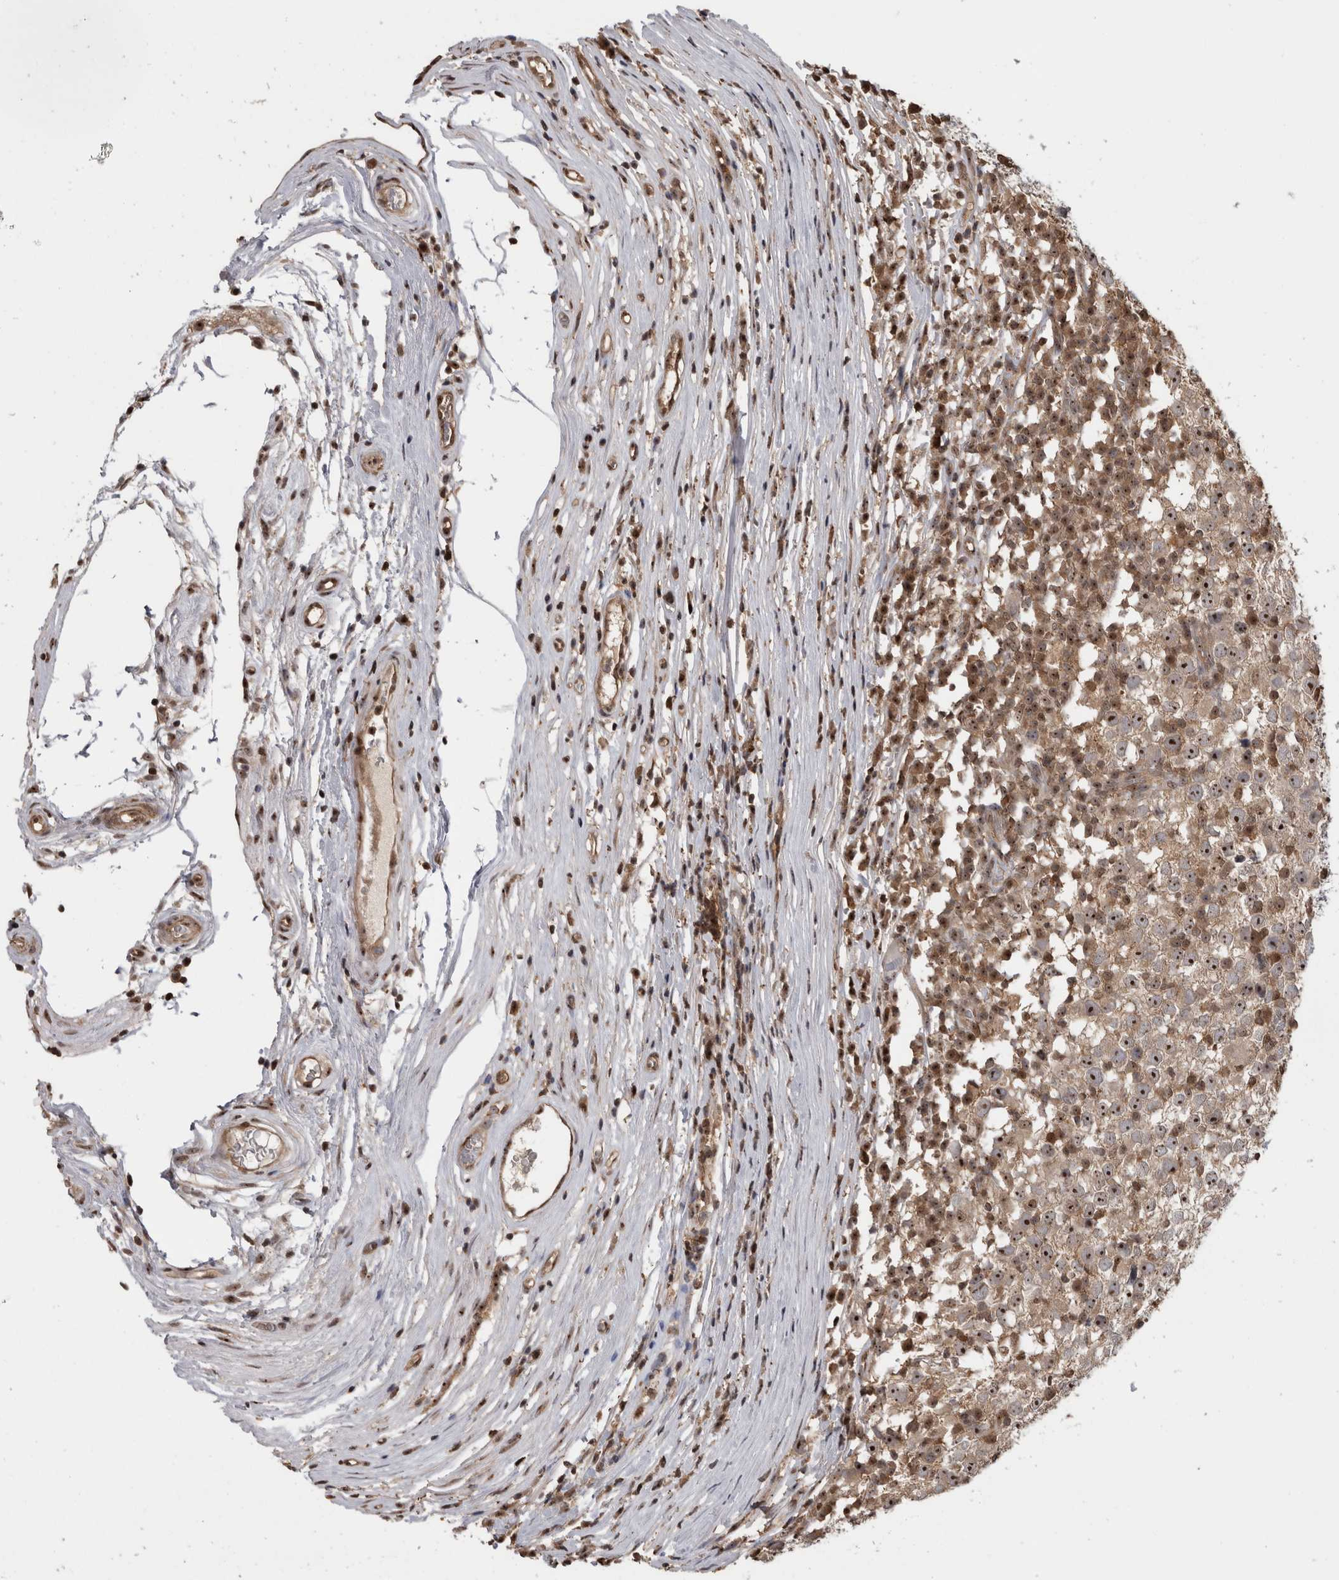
{"staining": {"intensity": "strong", "quantity": "25%-75%", "location": "nuclear"}, "tissue": "testis cancer", "cell_type": "Tumor cells", "image_type": "cancer", "snomed": [{"axis": "morphology", "description": "Seminoma, NOS"}, {"axis": "topography", "description": "Testis"}], "caption": "Immunohistochemistry (IHC) micrograph of testis cancer stained for a protein (brown), which reveals high levels of strong nuclear staining in approximately 25%-75% of tumor cells.", "gene": "TDRD7", "patient": {"sex": "male", "age": 65}}